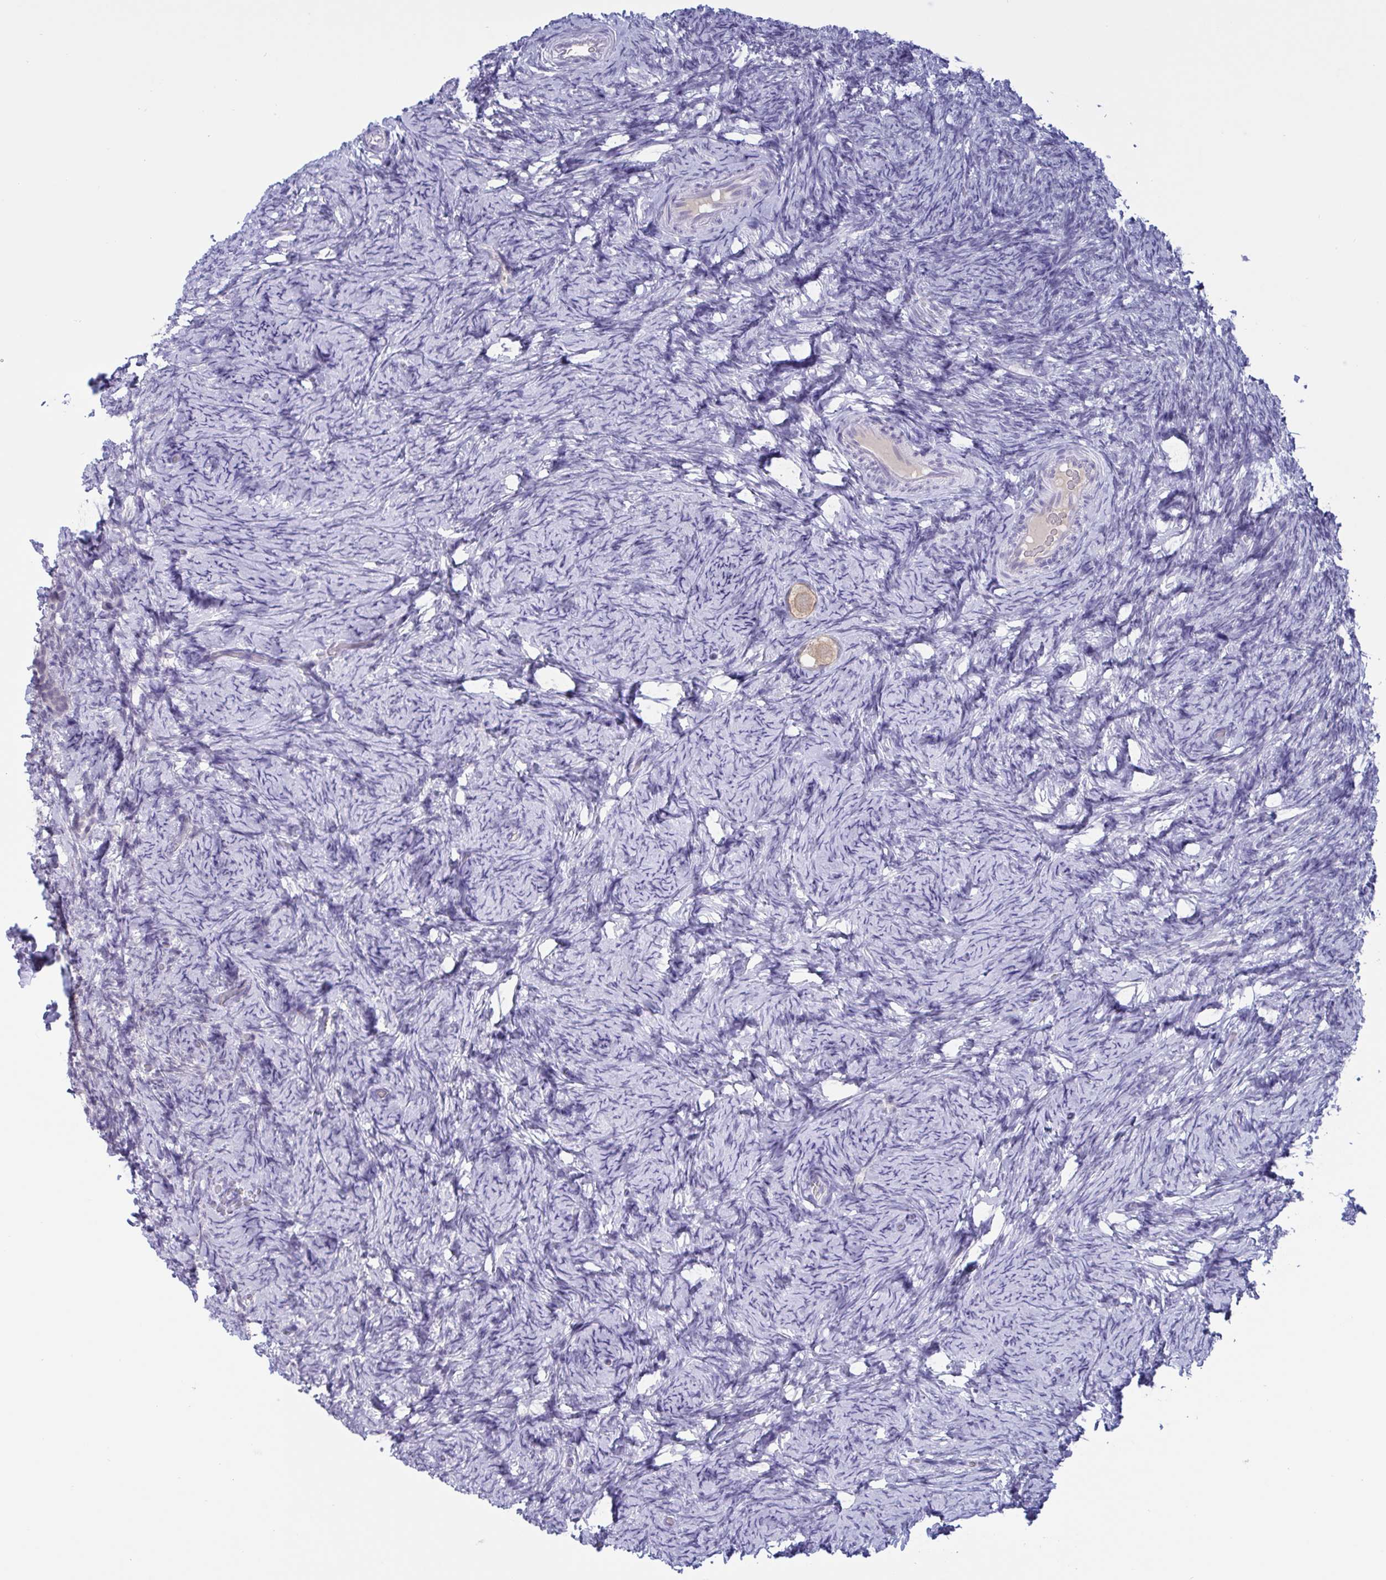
{"staining": {"intensity": "weak", "quantity": ">75%", "location": "cytoplasmic/membranous"}, "tissue": "ovary", "cell_type": "Follicle cells", "image_type": "normal", "snomed": [{"axis": "morphology", "description": "Normal tissue, NOS"}, {"axis": "topography", "description": "Ovary"}], "caption": "Immunohistochemistry micrograph of benign ovary: ovary stained using IHC exhibits low levels of weak protein expression localized specifically in the cytoplasmic/membranous of follicle cells, appearing as a cytoplasmic/membranous brown color.", "gene": "SERPINB13", "patient": {"sex": "female", "age": 34}}